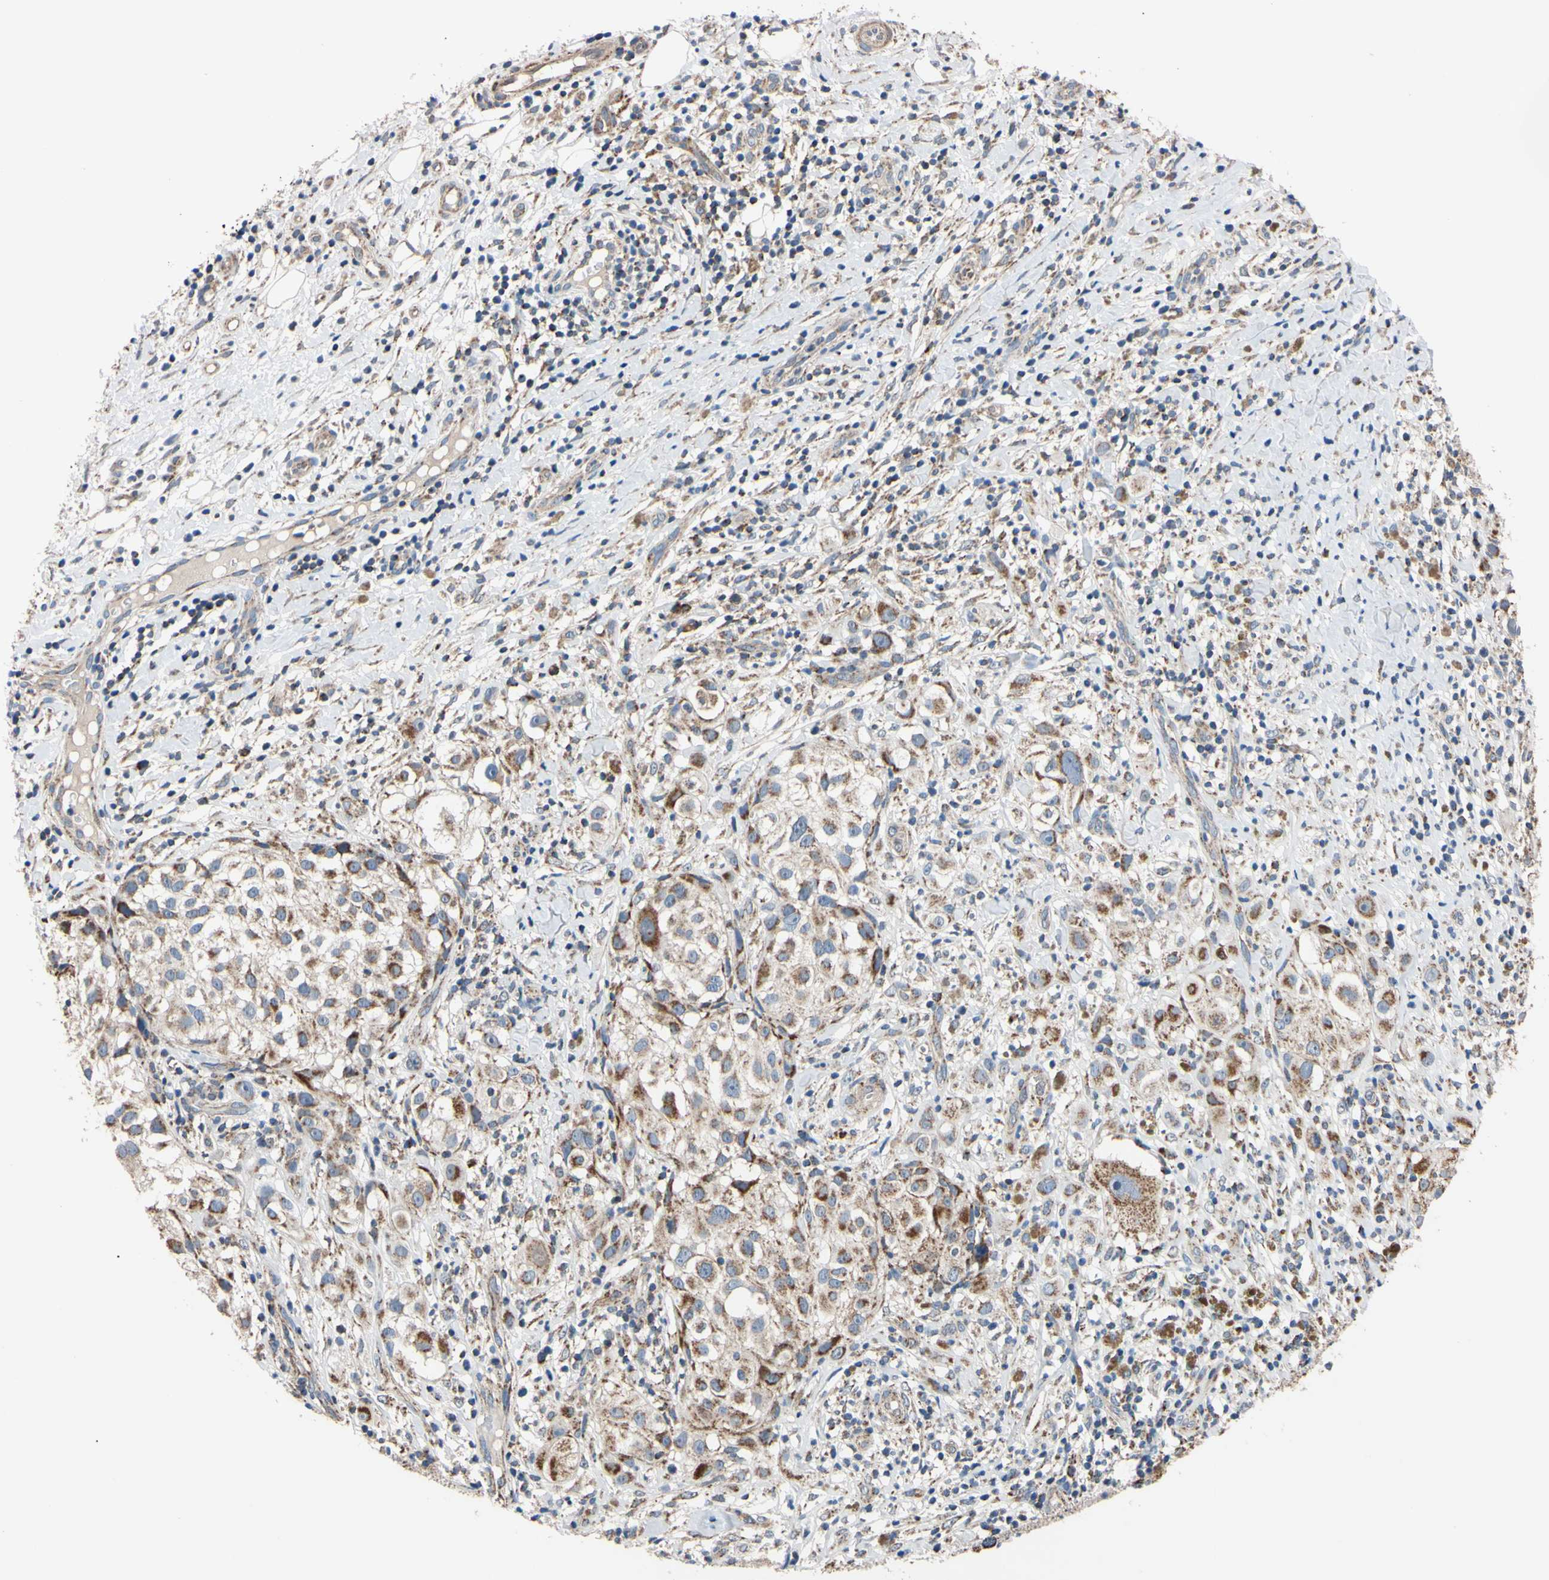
{"staining": {"intensity": "strong", "quantity": ">75%", "location": "cytoplasmic/membranous"}, "tissue": "melanoma", "cell_type": "Tumor cells", "image_type": "cancer", "snomed": [{"axis": "morphology", "description": "Necrosis, NOS"}, {"axis": "morphology", "description": "Malignant melanoma, NOS"}, {"axis": "topography", "description": "Skin"}], "caption": "Strong cytoplasmic/membranous protein staining is identified in about >75% of tumor cells in malignant melanoma.", "gene": "CLPP", "patient": {"sex": "female", "age": 87}}